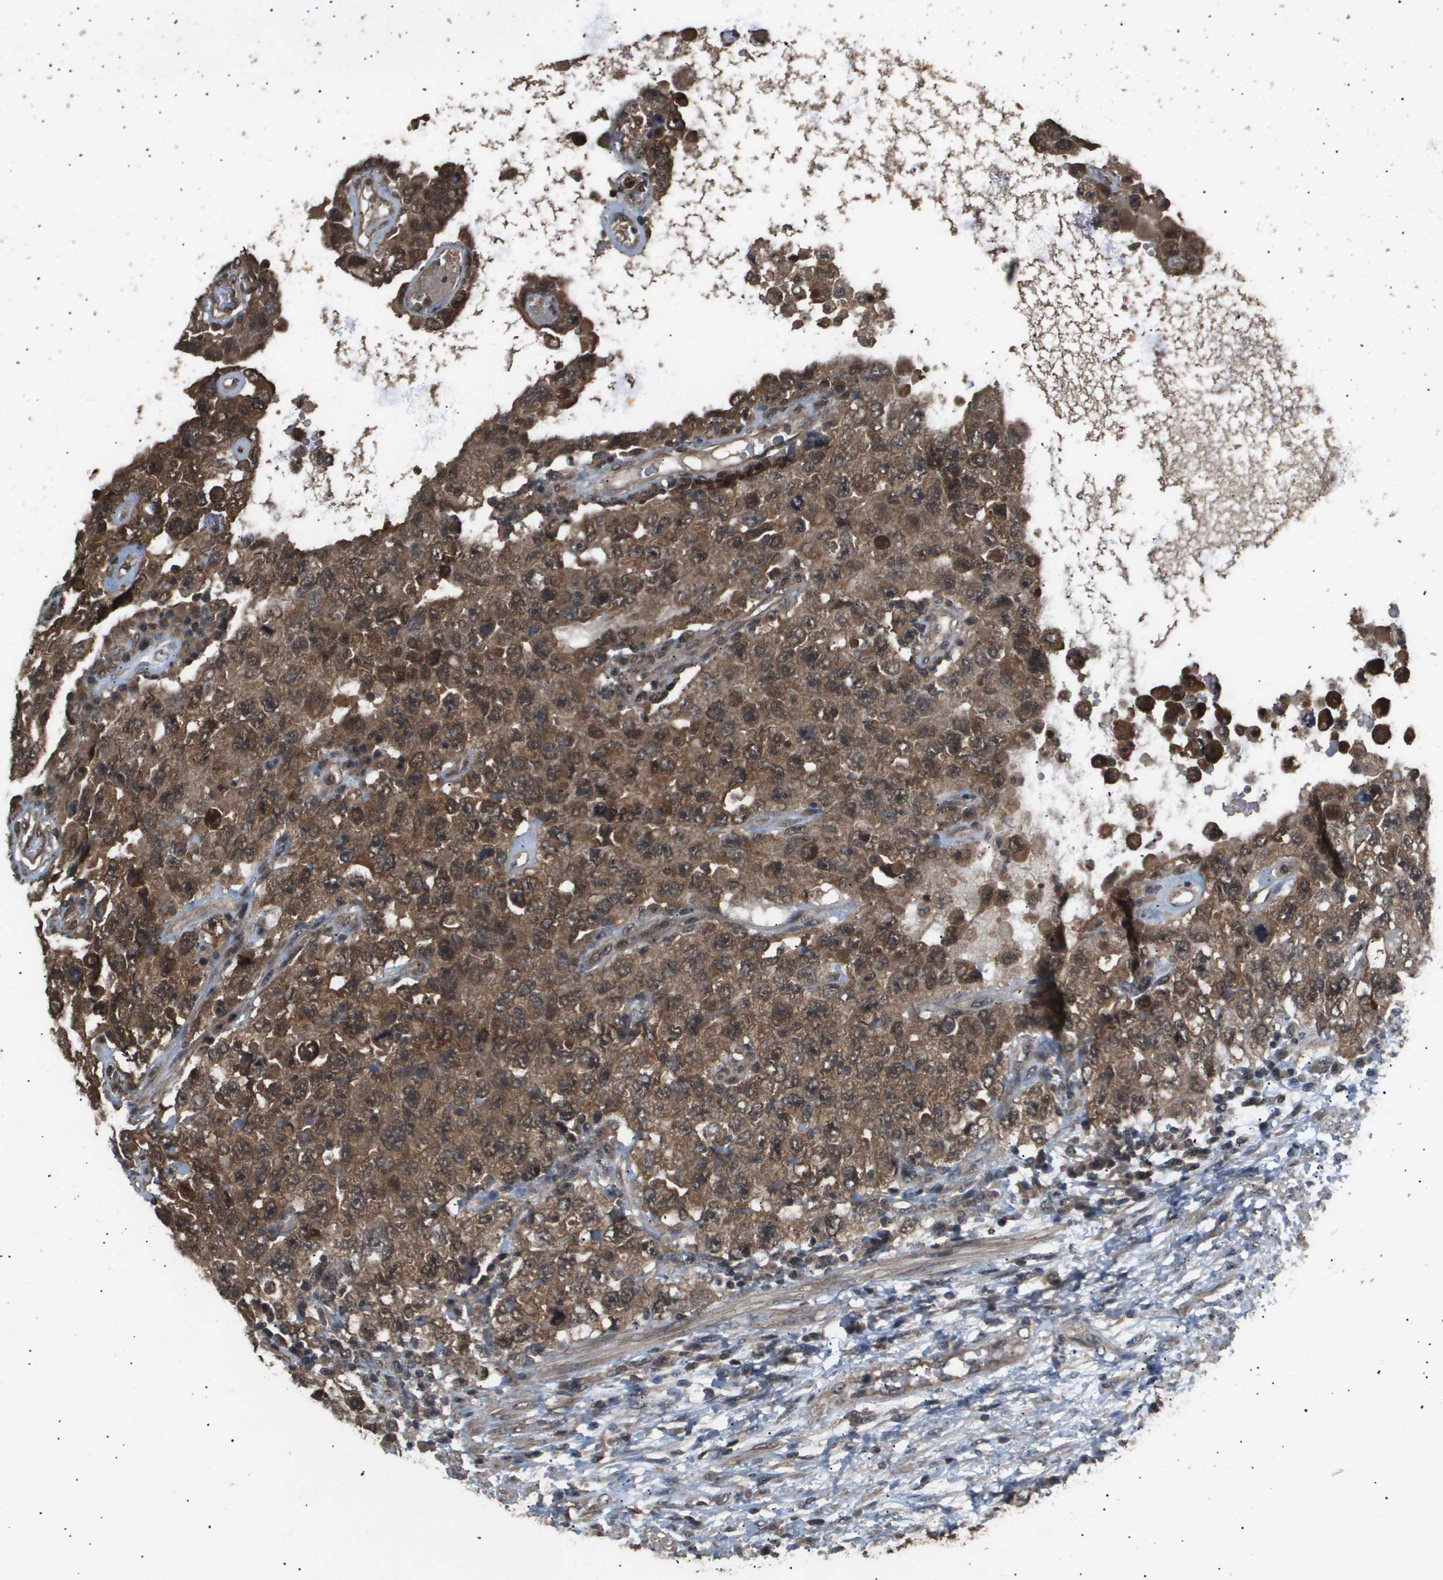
{"staining": {"intensity": "moderate", "quantity": ">75%", "location": "cytoplasmic/membranous,nuclear"}, "tissue": "testis cancer", "cell_type": "Tumor cells", "image_type": "cancer", "snomed": [{"axis": "morphology", "description": "Carcinoma, Embryonal, NOS"}, {"axis": "topography", "description": "Testis"}], "caption": "Protein expression analysis of testis embryonal carcinoma reveals moderate cytoplasmic/membranous and nuclear positivity in about >75% of tumor cells.", "gene": "ING1", "patient": {"sex": "male", "age": 26}}